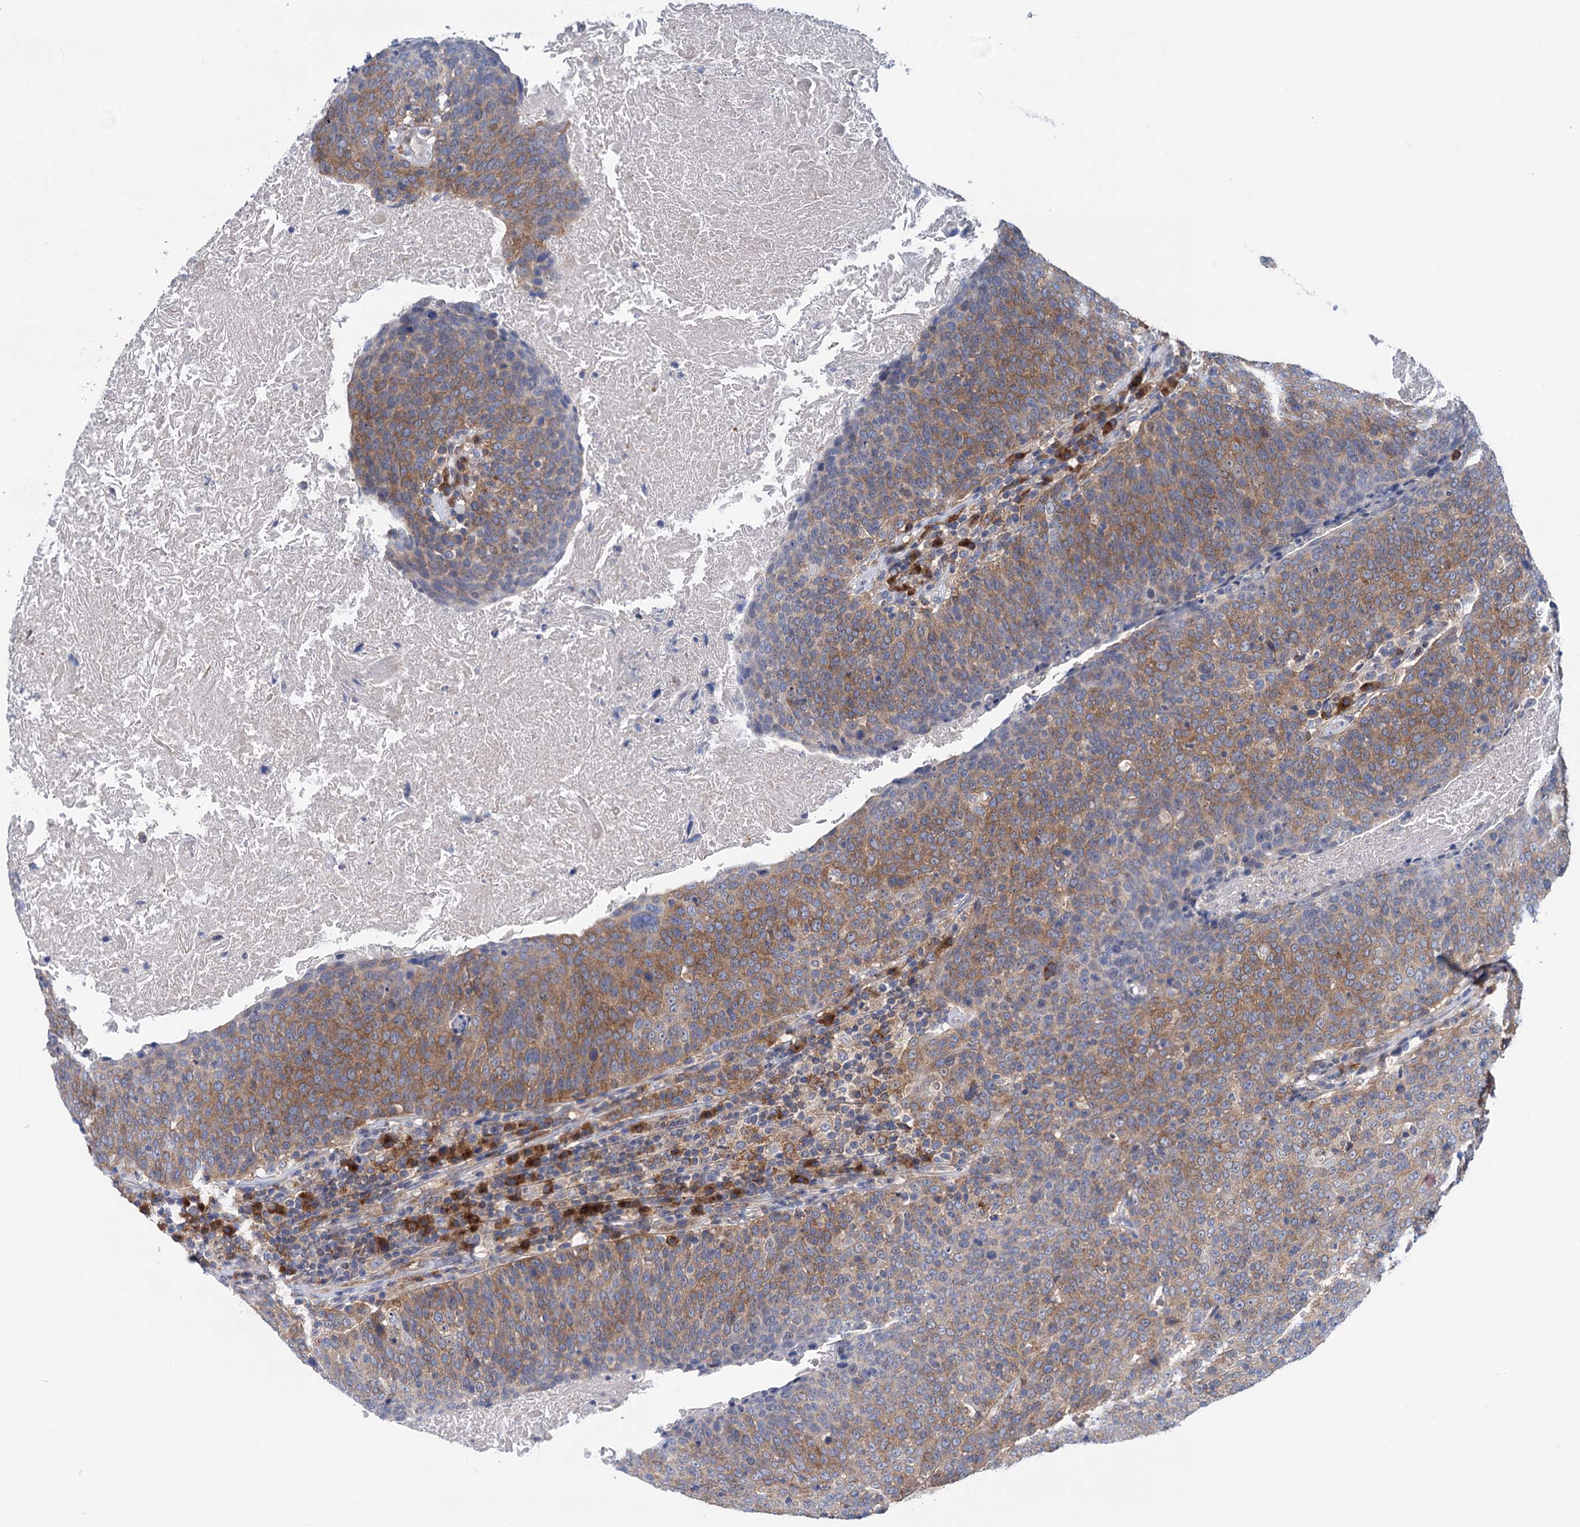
{"staining": {"intensity": "moderate", "quantity": ">75%", "location": "cytoplasmic/membranous"}, "tissue": "head and neck cancer", "cell_type": "Tumor cells", "image_type": "cancer", "snomed": [{"axis": "morphology", "description": "Squamous cell carcinoma, NOS"}, {"axis": "morphology", "description": "Squamous cell carcinoma, metastatic, NOS"}, {"axis": "topography", "description": "Lymph node"}, {"axis": "topography", "description": "Head-Neck"}], "caption": "Immunohistochemistry (DAB (3,3'-diaminobenzidine)) staining of head and neck cancer demonstrates moderate cytoplasmic/membranous protein staining in about >75% of tumor cells. Using DAB (3,3'-diaminobenzidine) (brown) and hematoxylin (blue) stains, captured at high magnification using brightfield microscopy.", "gene": "ZNRD2", "patient": {"sex": "male", "age": 62}}